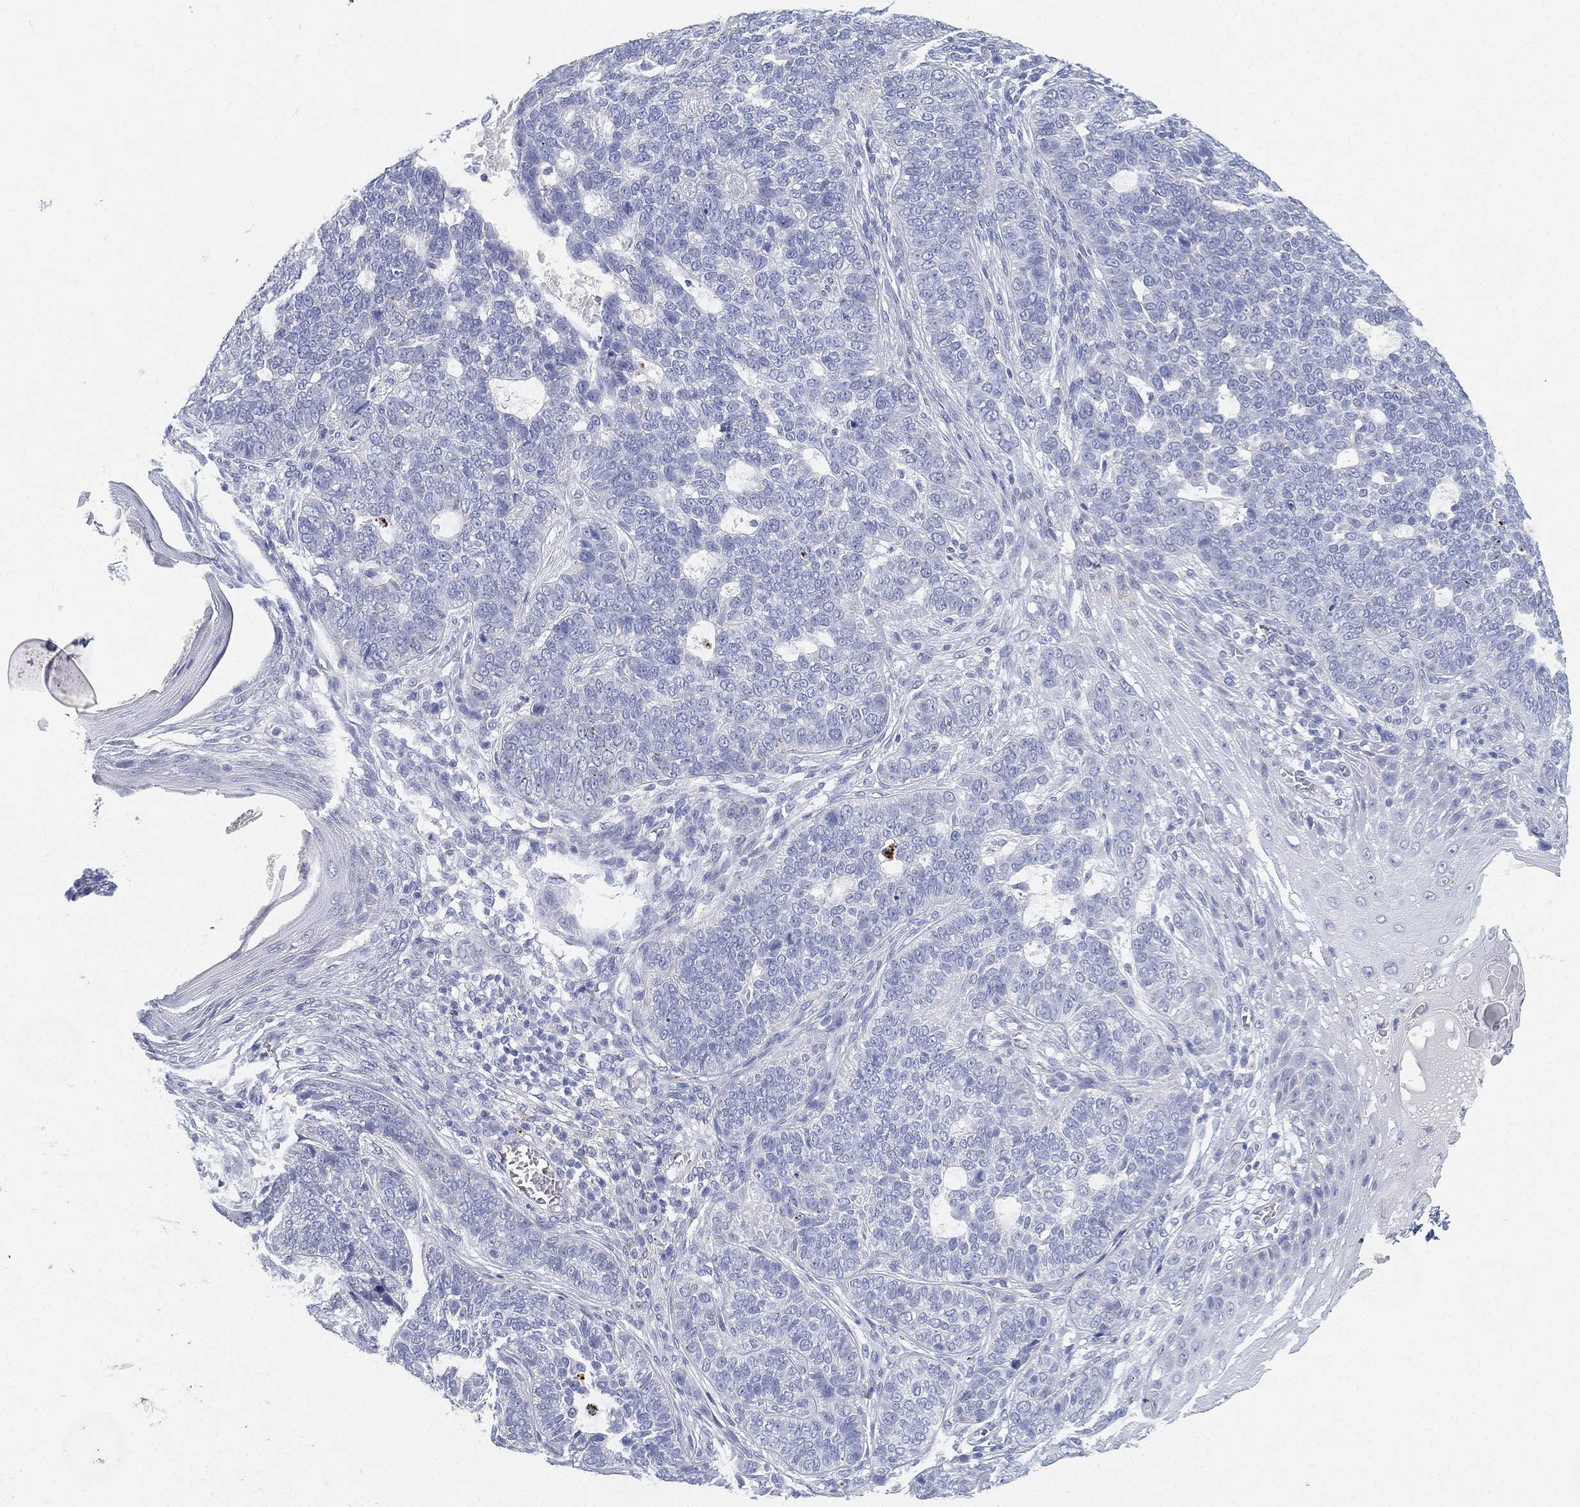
{"staining": {"intensity": "negative", "quantity": "none", "location": "none"}, "tissue": "skin cancer", "cell_type": "Tumor cells", "image_type": "cancer", "snomed": [{"axis": "morphology", "description": "Basal cell carcinoma"}, {"axis": "topography", "description": "Skin"}], "caption": "Skin cancer was stained to show a protein in brown. There is no significant expression in tumor cells. Brightfield microscopy of IHC stained with DAB (3,3'-diaminobenzidine) (brown) and hematoxylin (blue), captured at high magnification.", "gene": "GPR61", "patient": {"sex": "female", "age": 69}}